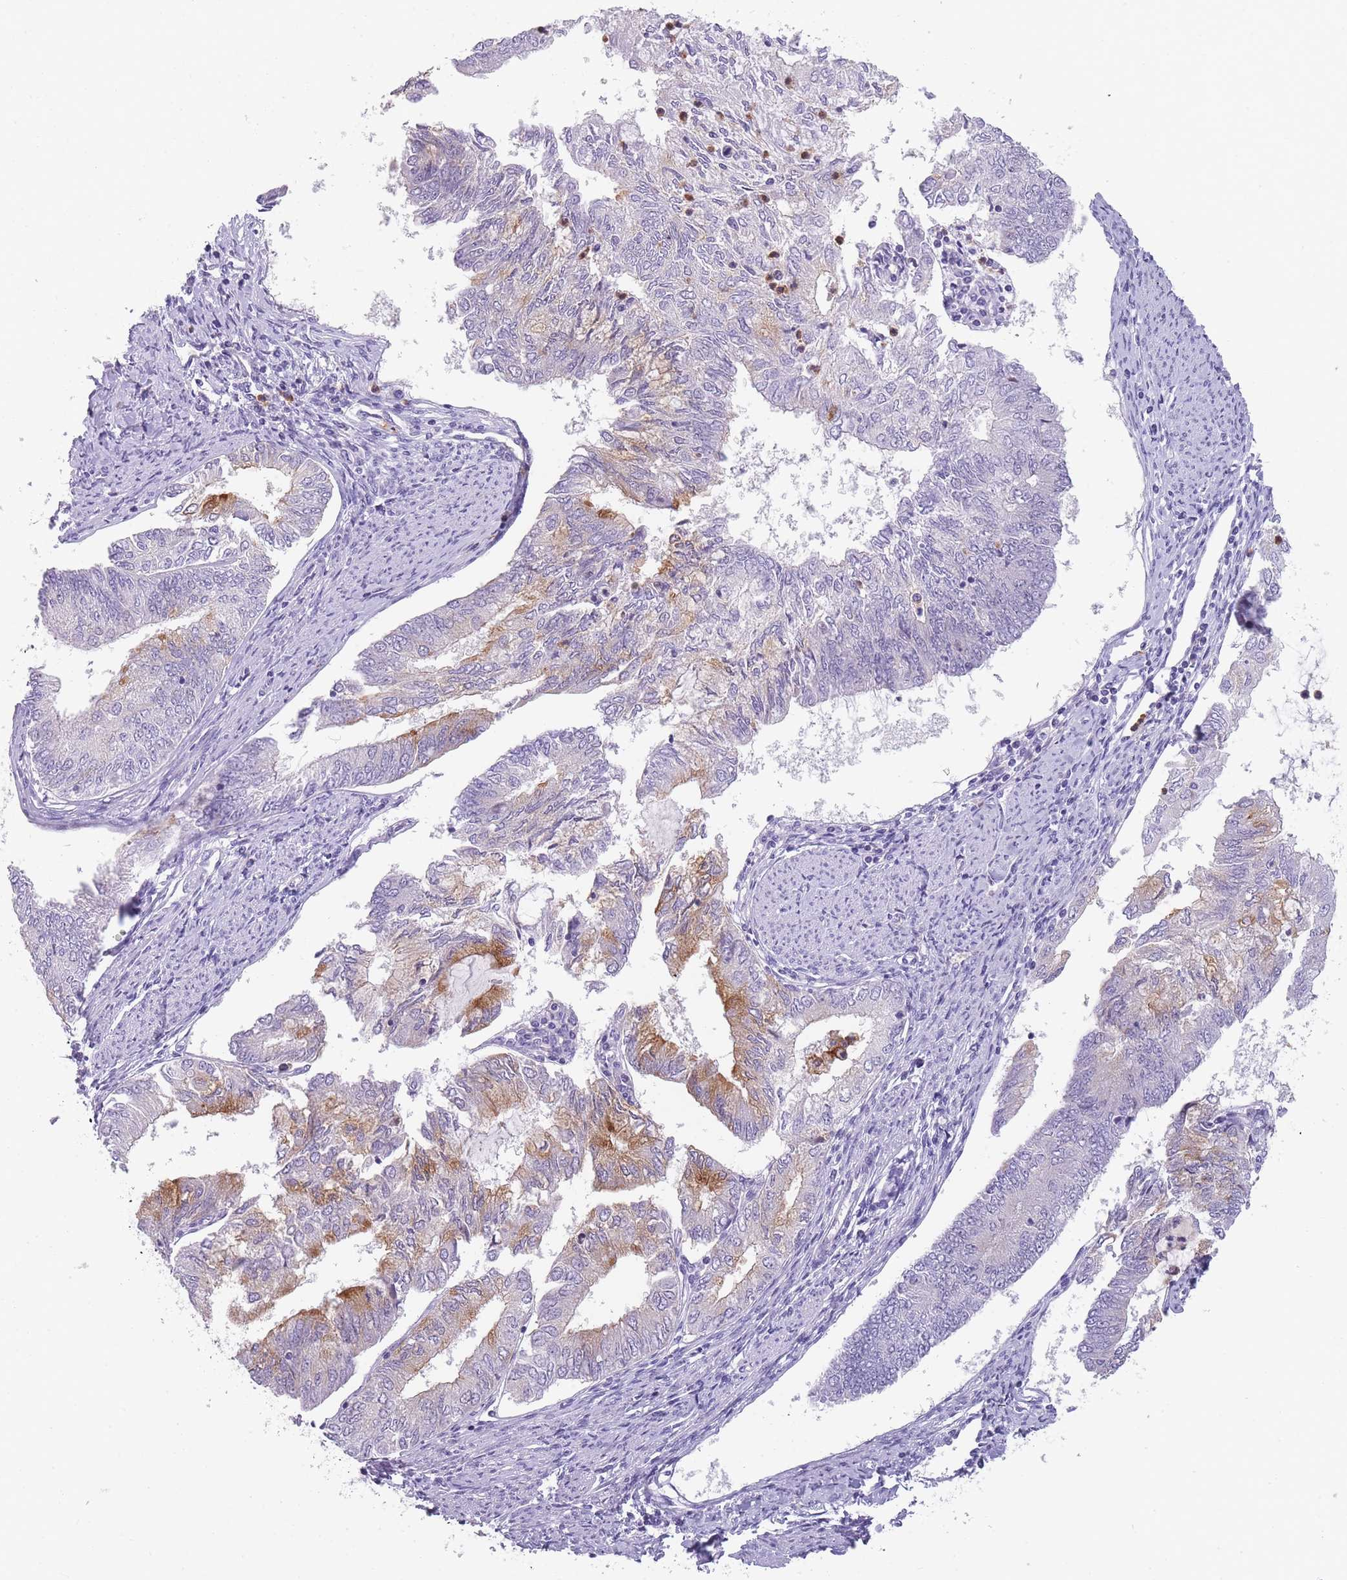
{"staining": {"intensity": "moderate", "quantity": "<25%", "location": "cytoplasmic/membranous"}, "tissue": "endometrial cancer", "cell_type": "Tumor cells", "image_type": "cancer", "snomed": [{"axis": "morphology", "description": "Adenocarcinoma, NOS"}, {"axis": "topography", "description": "Endometrium"}], "caption": "Immunohistochemical staining of human adenocarcinoma (endometrial) shows moderate cytoplasmic/membranous protein staining in about <25% of tumor cells.", "gene": "CR1L", "patient": {"sex": "female", "age": 68}}